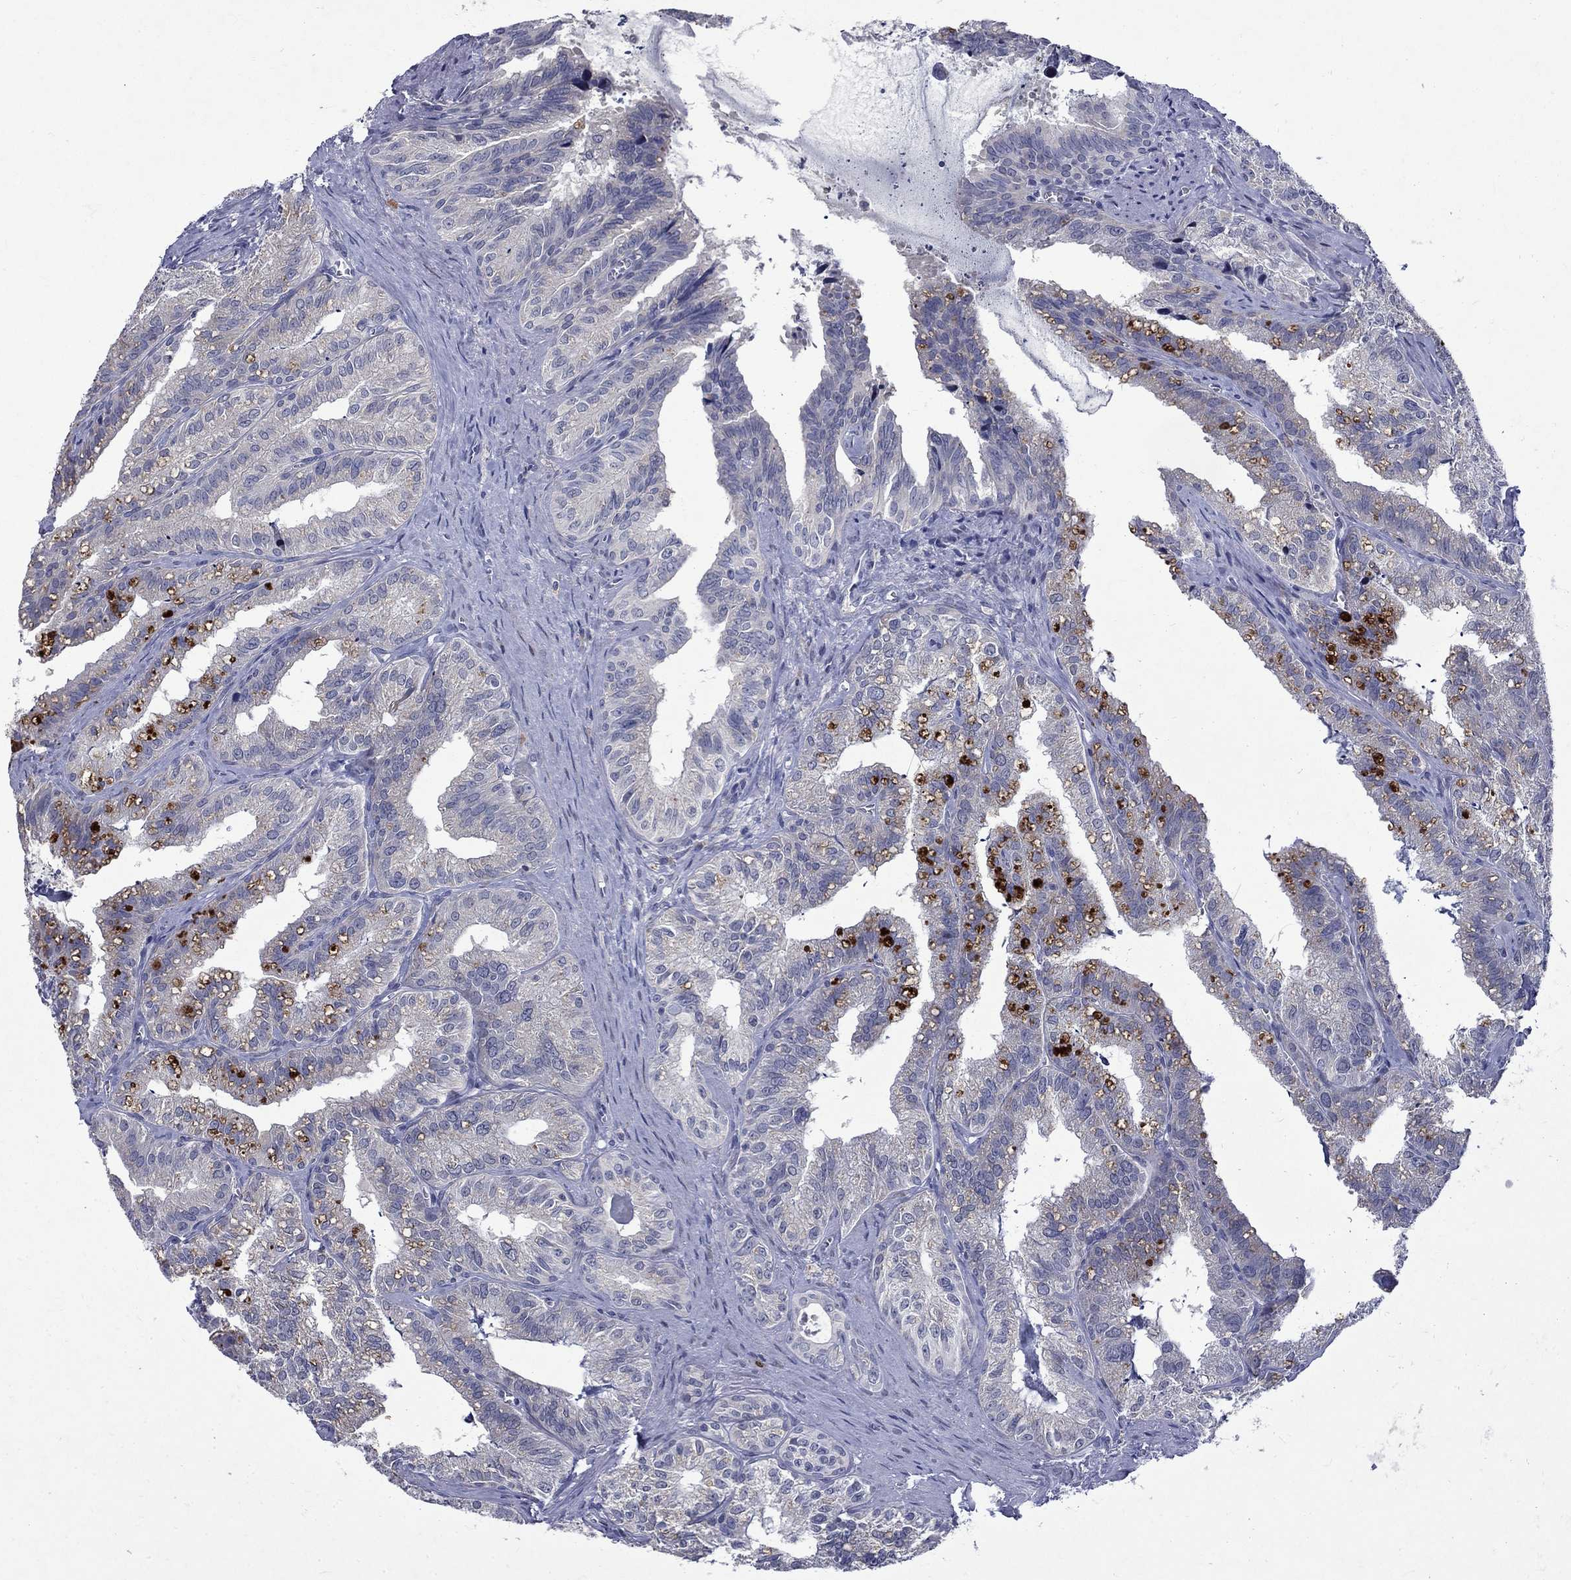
{"staining": {"intensity": "negative", "quantity": "none", "location": "none"}, "tissue": "seminal vesicle", "cell_type": "Glandular cells", "image_type": "normal", "snomed": [{"axis": "morphology", "description": "Normal tissue, NOS"}, {"axis": "topography", "description": "Seminal veicle"}], "caption": "This histopathology image is of benign seminal vesicle stained with immunohistochemistry (IHC) to label a protein in brown with the nuclei are counter-stained blue. There is no positivity in glandular cells.", "gene": "STAB2", "patient": {"sex": "male", "age": 57}}